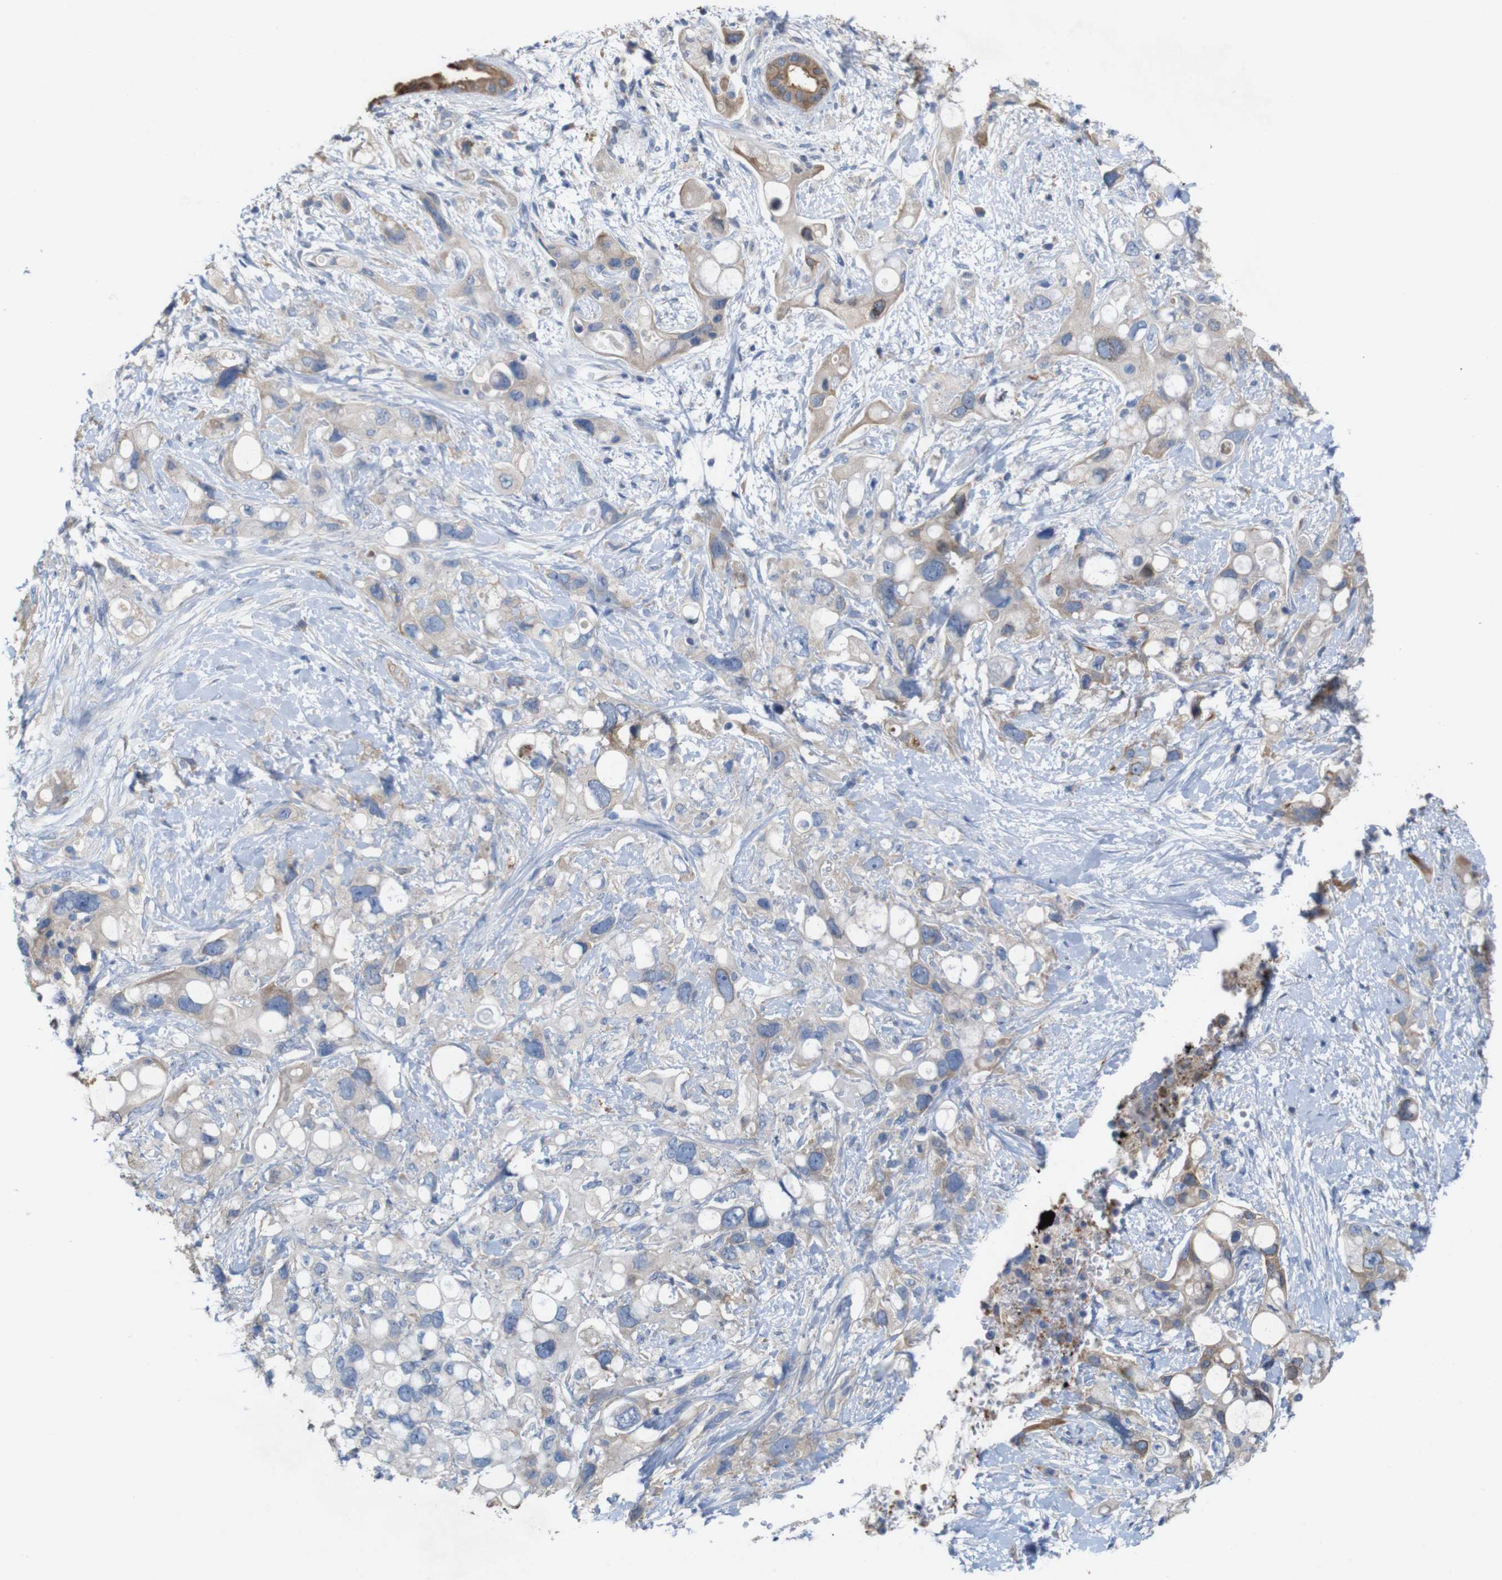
{"staining": {"intensity": "weak", "quantity": "<25%", "location": "cytoplasmic/membranous"}, "tissue": "pancreatic cancer", "cell_type": "Tumor cells", "image_type": "cancer", "snomed": [{"axis": "morphology", "description": "Adenocarcinoma, NOS"}, {"axis": "topography", "description": "Pancreas"}], "caption": "High power microscopy micrograph of an immunohistochemistry histopathology image of pancreatic cancer, revealing no significant positivity in tumor cells.", "gene": "MYEOV", "patient": {"sex": "female", "age": 56}}